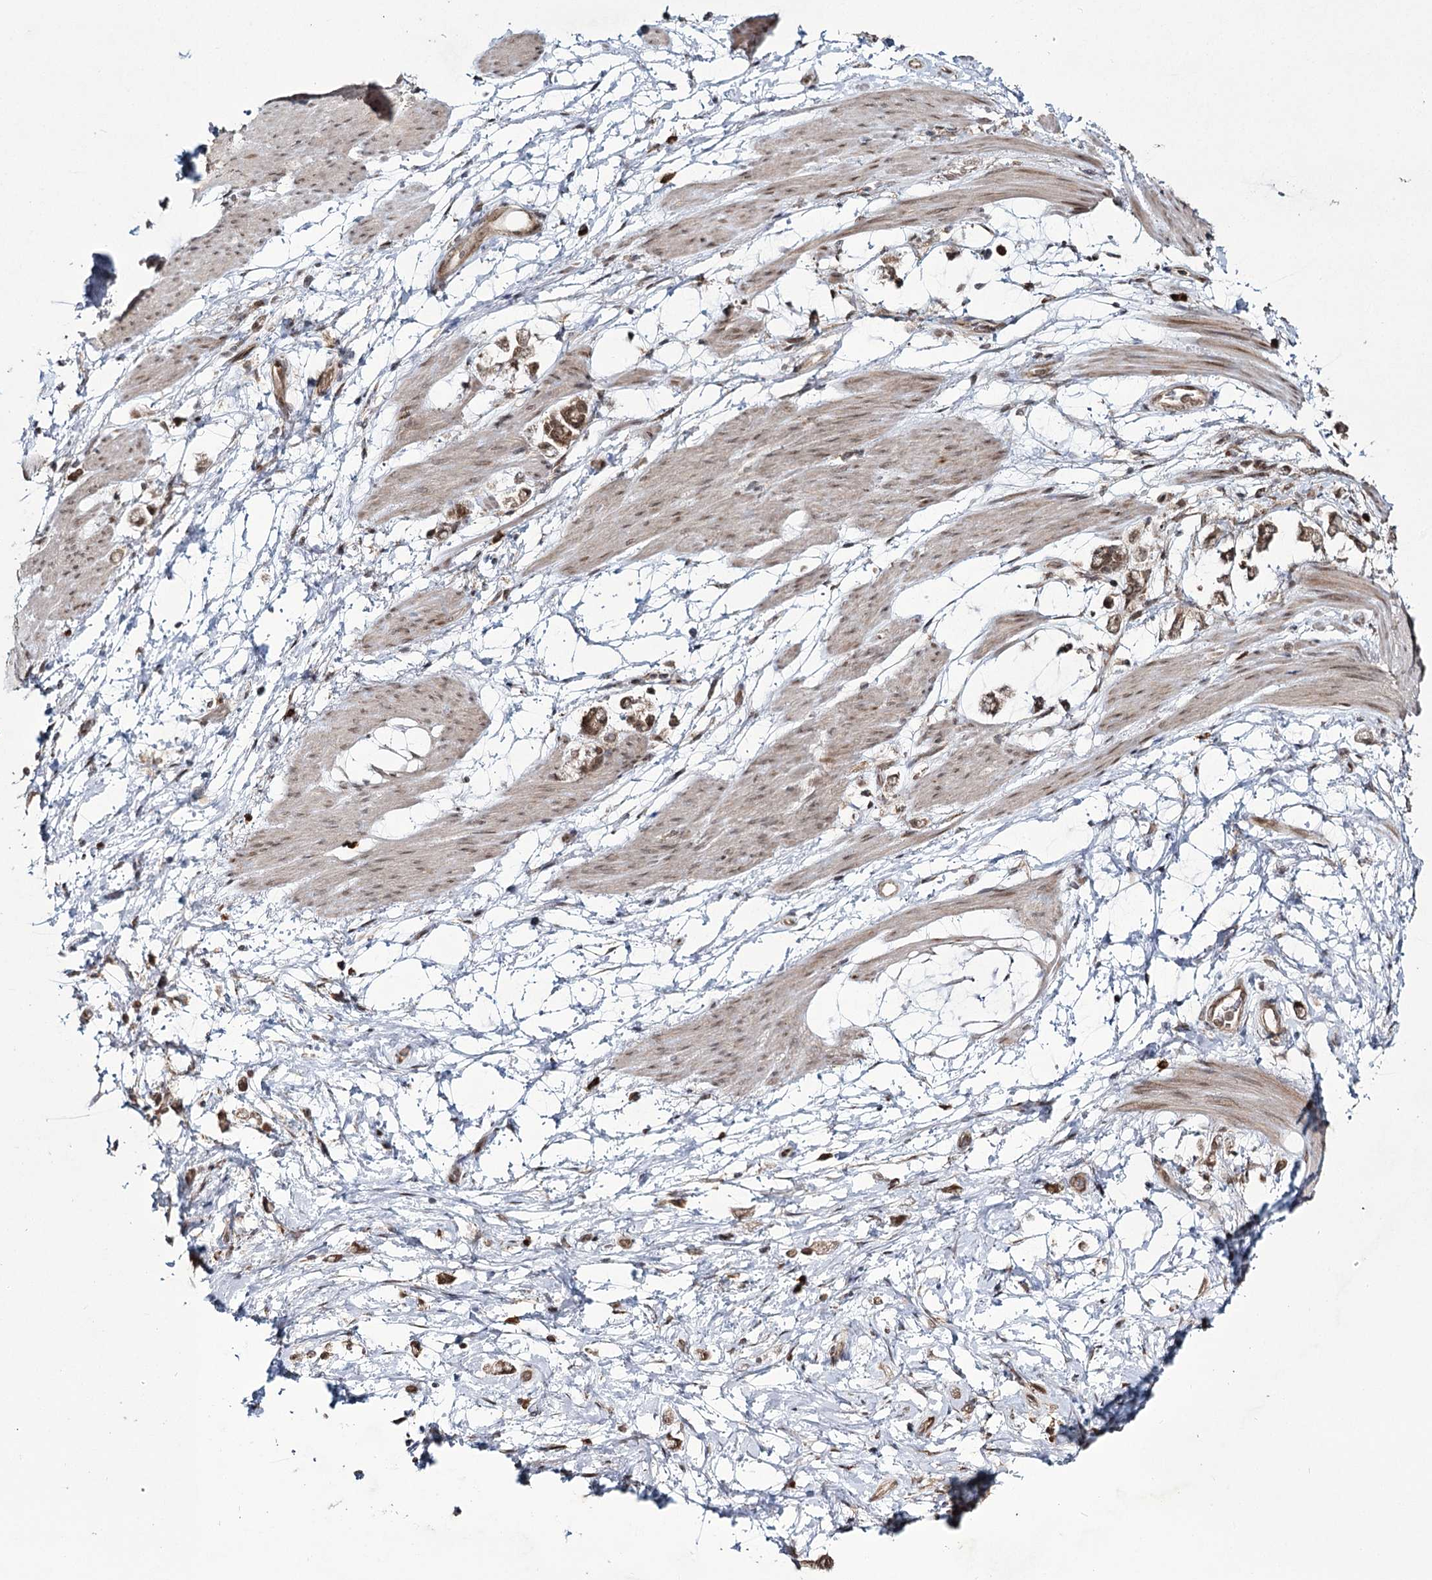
{"staining": {"intensity": "moderate", "quantity": ">75%", "location": "cytoplasmic/membranous,nuclear"}, "tissue": "stomach cancer", "cell_type": "Tumor cells", "image_type": "cancer", "snomed": [{"axis": "morphology", "description": "Adenocarcinoma, NOS"}, {"axis": "topography", "description": "Stomach"}], "caption": "Stomach cancer tissue exhibits moderate cytoplasmic/membranous and nuclear staining in about >75% of tumor cells (Brightfield microscopy of DAB IHC at high magnification).", "gene": "TRNT1", "patient": {"sex": "female", "age": 60}}